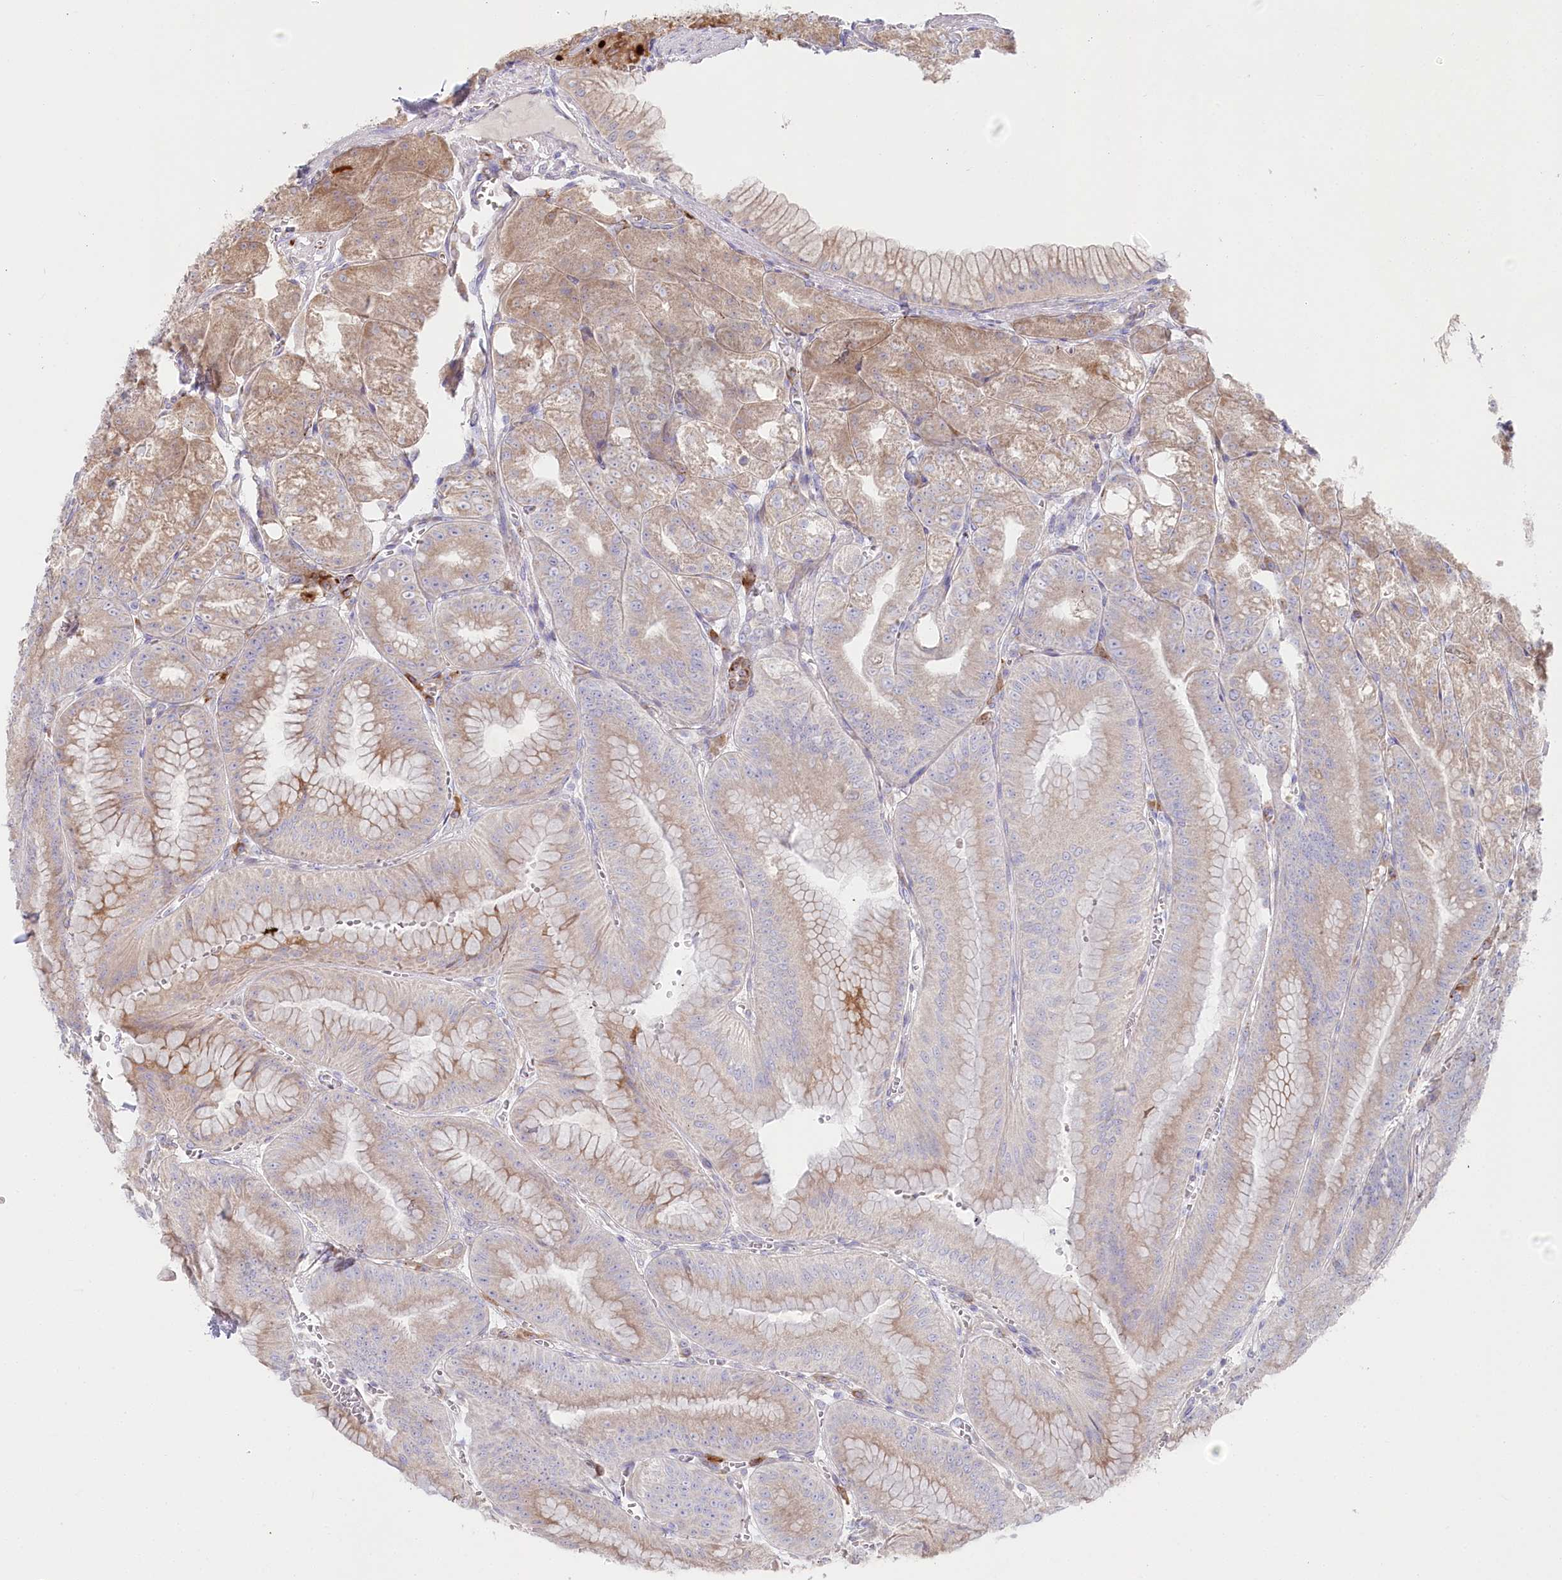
{"staining": {"intensity": "moderate", "quantity": ">75%", "location": "cytoplasmic/membranous"}, "tissue": "stomach", "cell_type": "Glandular cells", "image_type": "normal", "snomed": [{"axis": "morphology", "description": "Normal tissue, NOS"}, {"axis": "topography", "description": "Stomach, upper"}, {"axis": "topography", "description": "Stomach, lower"}], "caption": "This histopathology image shows immunohistochemistry staining of normal stomach, with medium moderate cytoplasmic/membranous expression in approximately >75% of glandular cells.", "gene": "POGLUT1", "patient": {"sex": "male", "age": 71}}